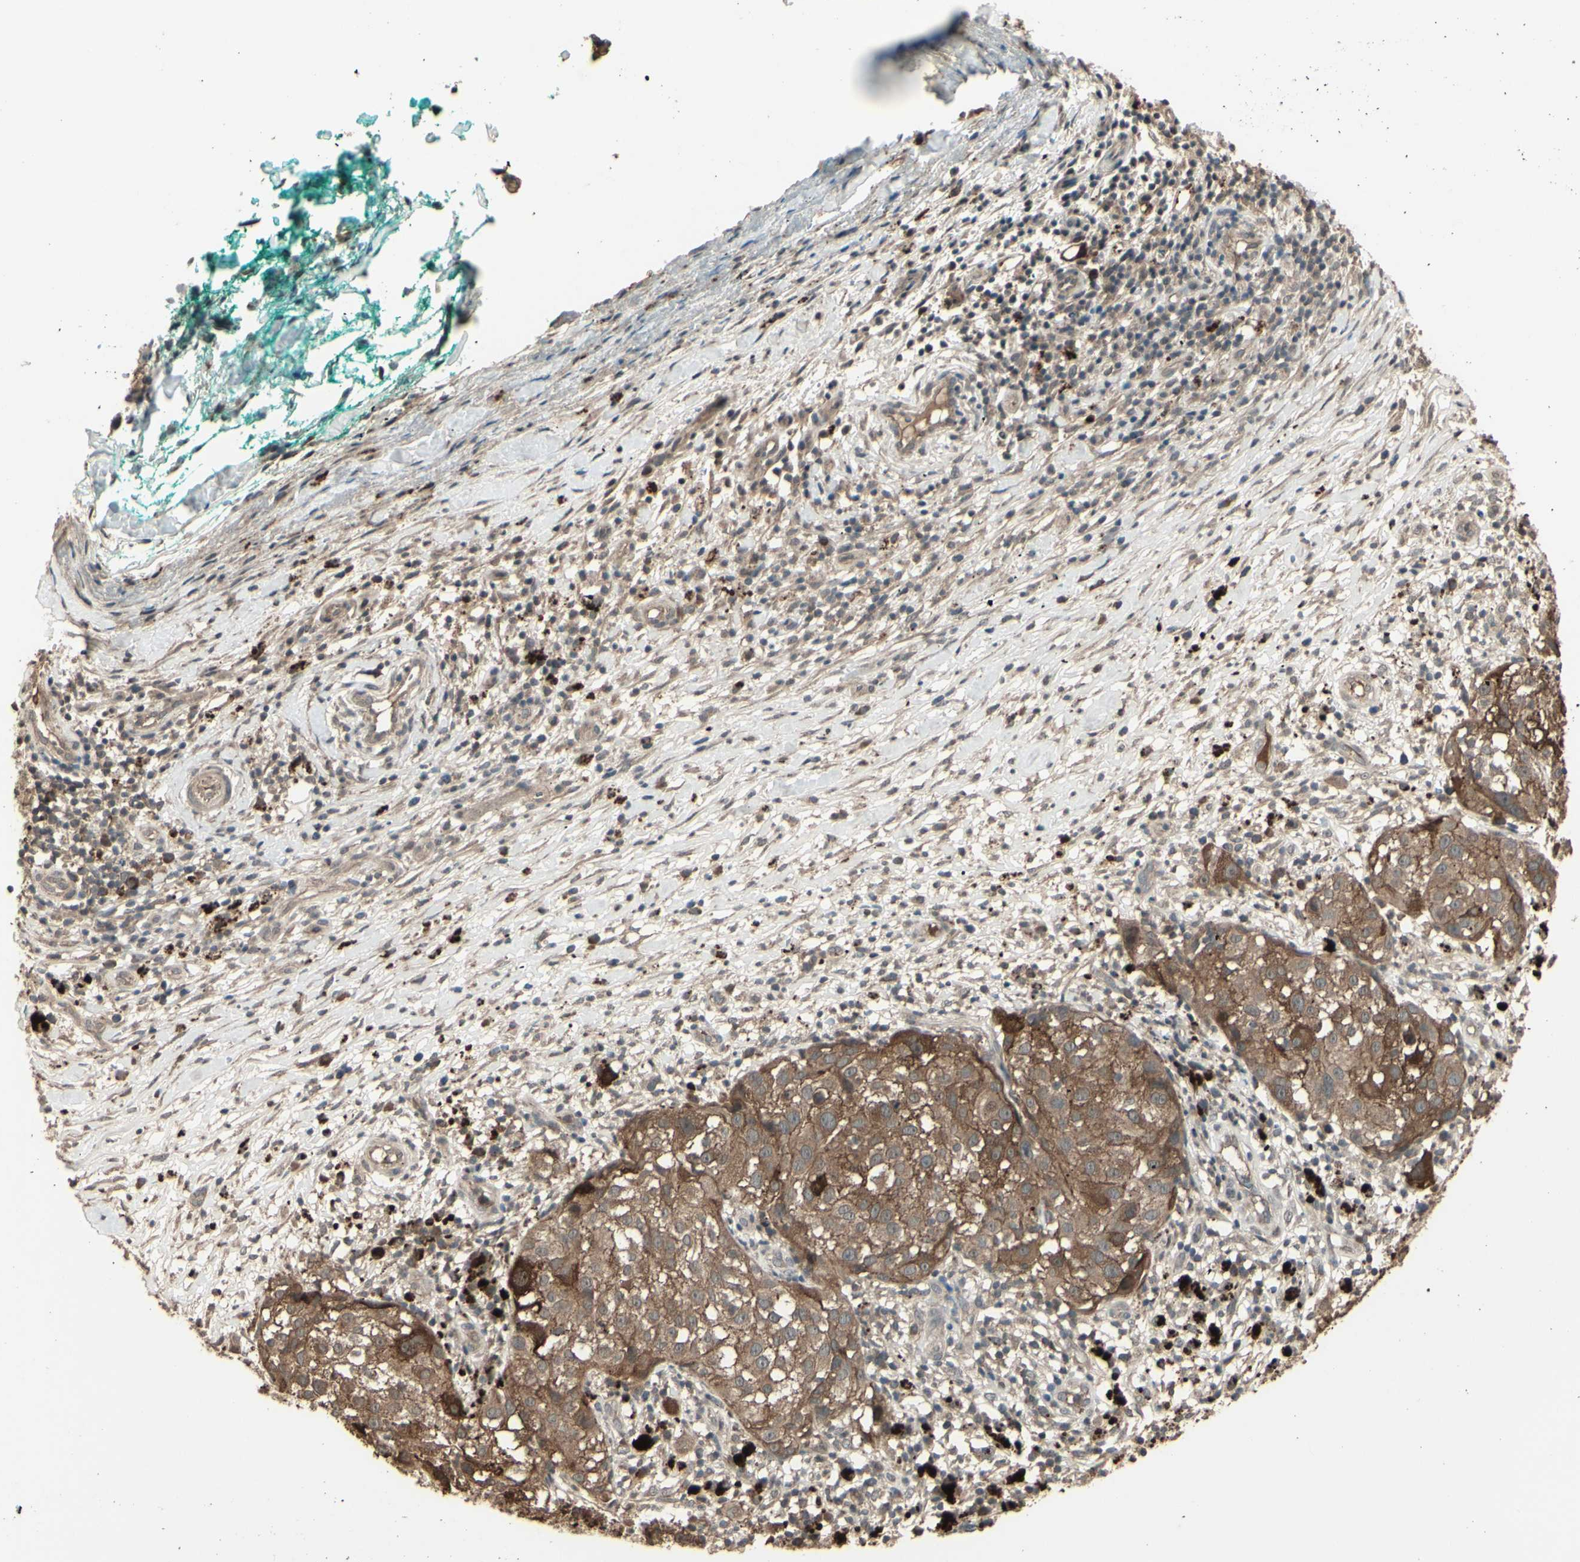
{"staining": {"intensity": "moderate", "quantity": ">75%", "location": "cytoplasmic/membranous"}, "tissue": "melanoma", "cell_type": "Tumor cells", "image_type": "cancer", "snomed": [{"axis": "morphology", "description": "Necrosis, NOS"}, {"axis": "morphology", "description": "Malignant melanoma, NOS"}, {"axis": "topography", "description": "Skin"}], "caption": "A medium amount of moderate cytoplasmic/membranous positivity is present in about >75% of tumor cells in melanoma tissue.", "gene": "GNAS", "patient": {"sex": "female", "age": 87}}